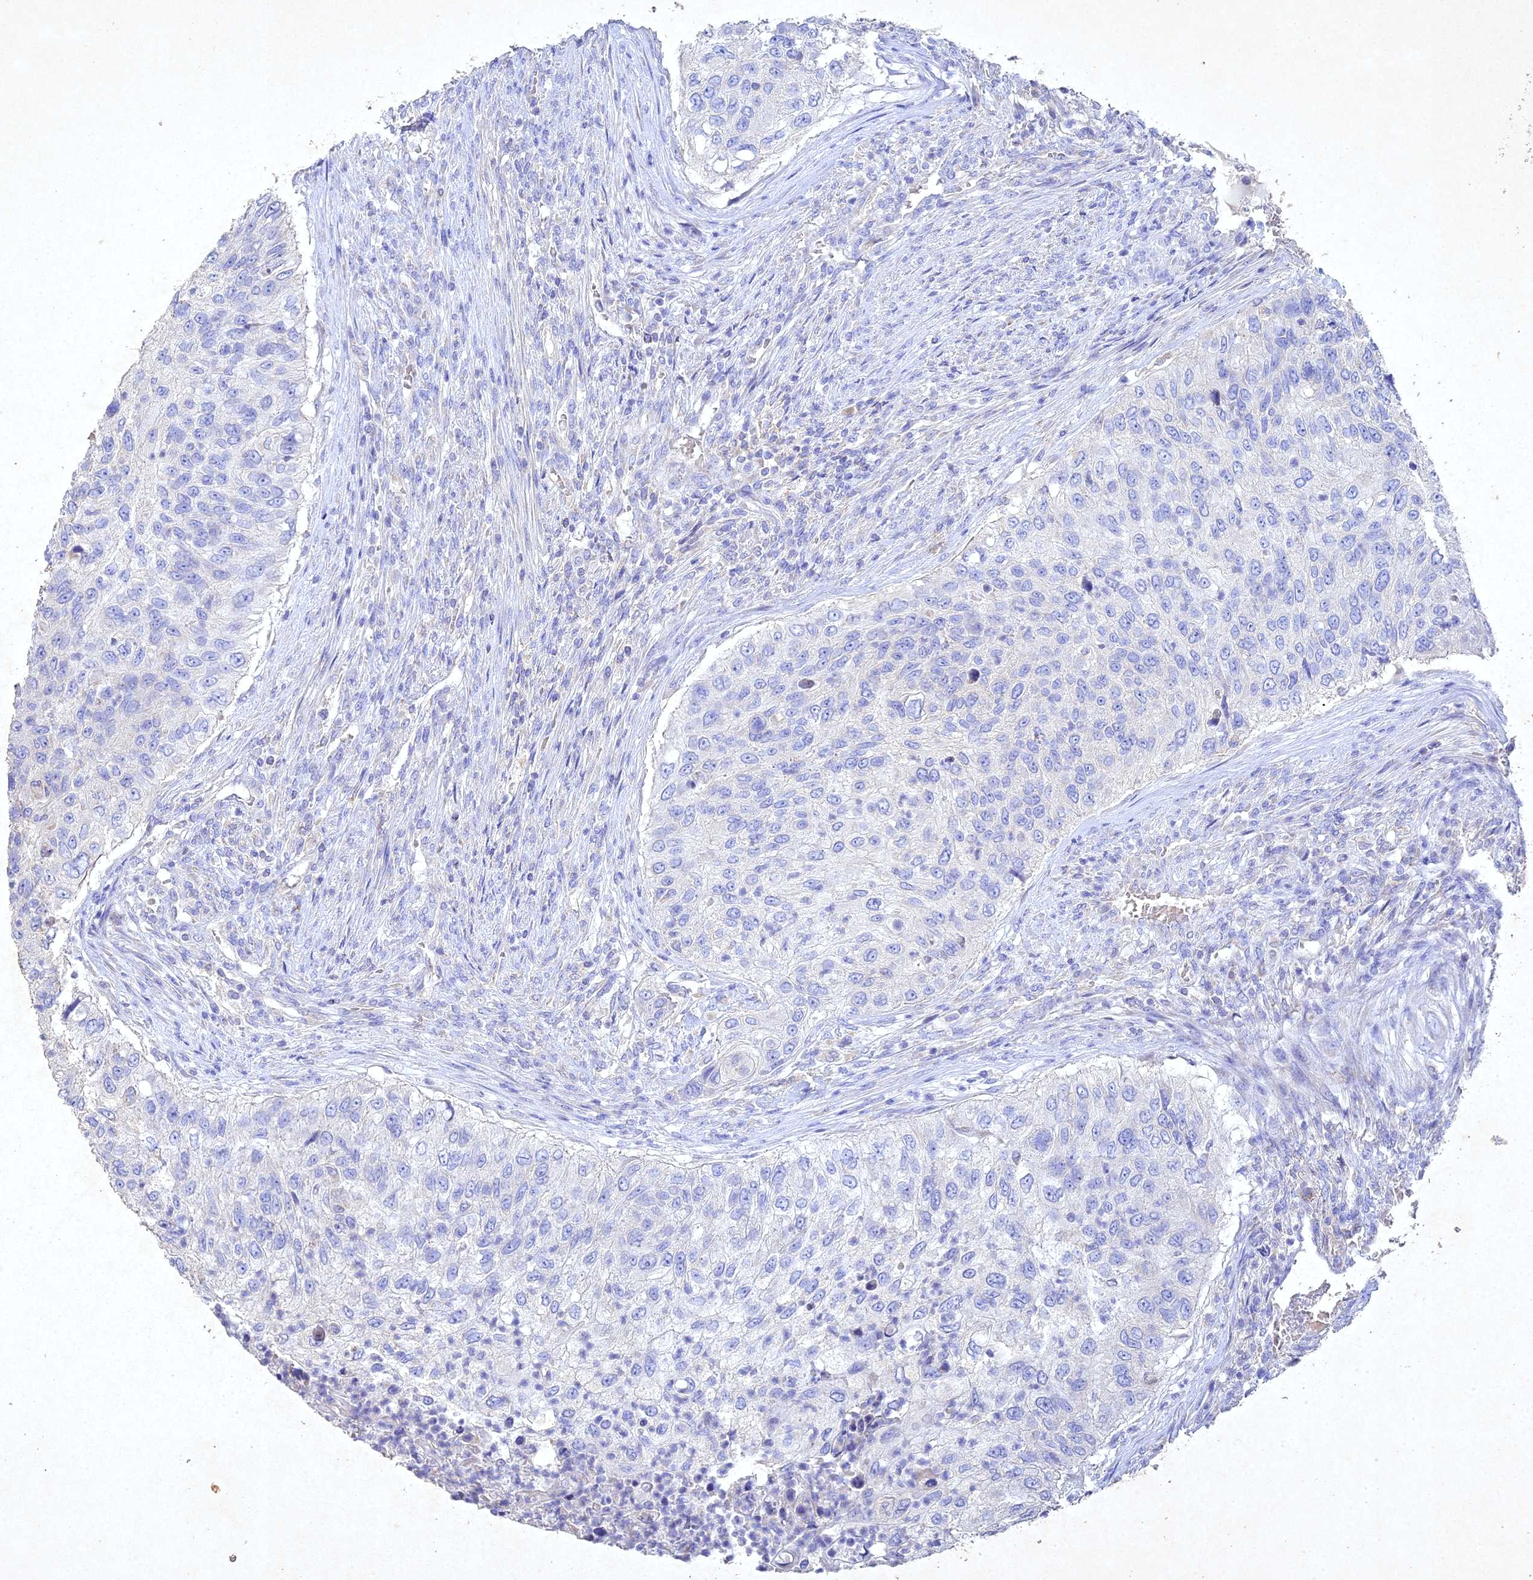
{"staining": {"intensity": "negative", "quantity": "none", "location": "none"}, "tissue": "urothelial cancer", "cell_type": "Tumor cells", "image_type": "cancer", "snomed": [{"axis": "morphology", "description": "Urothelial carcinoma, High grade"}, {"axis": "topography", "description": "Urinary bladder"}], "caption": "Immunohistochemistry of urothelial carcinoma (high-grade) exhibits no expression in tumor cells. (Brightfield microscopy of DAB (3,3'-diaminobenzidine) IHC at high magnification).", "gene": "NDUFV1", "patient": {"sex": "female", "age": 60}}